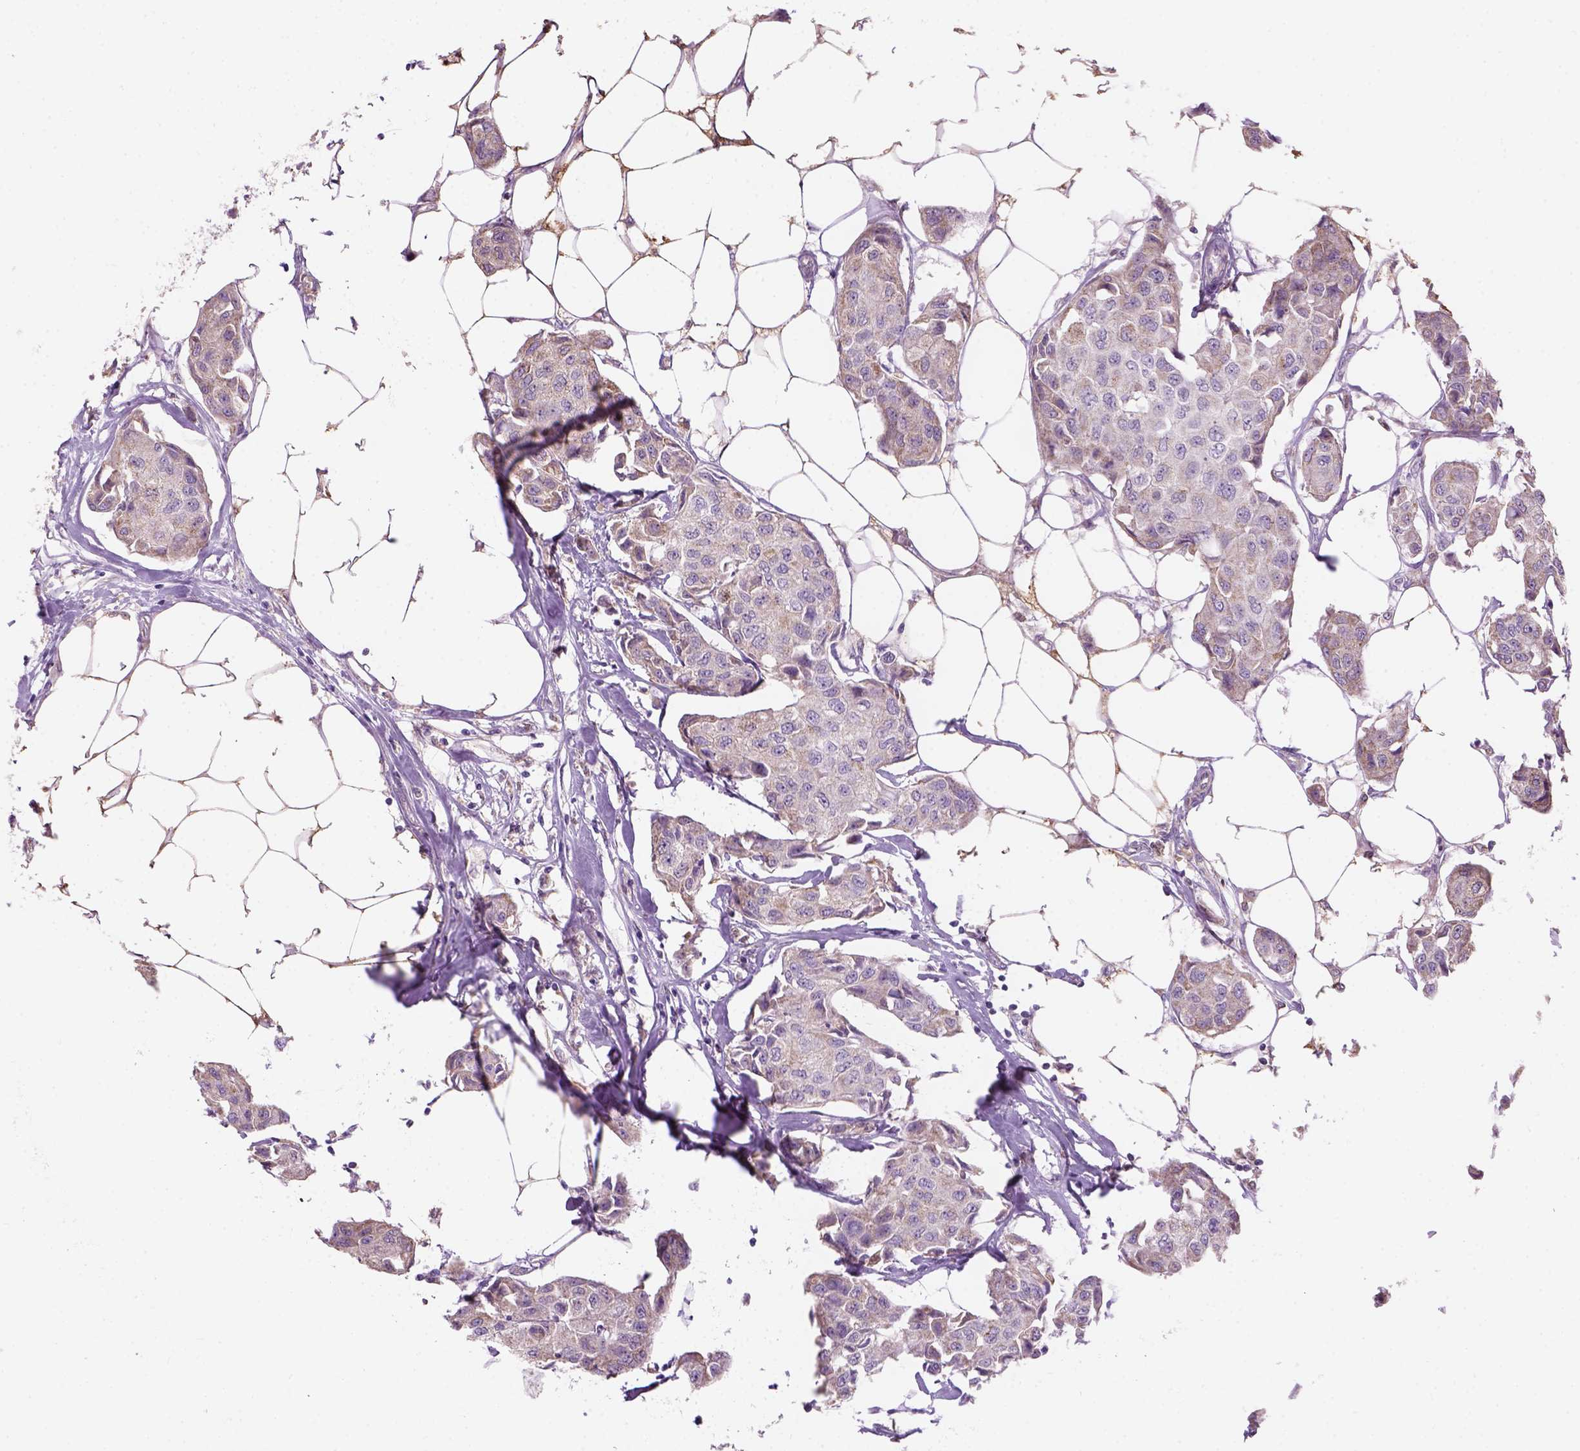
{"staining": {"intensity": "moderate", "quantity": "<25%", "location": "cytoplasmic/membranous"}, "tissue": "breast cancer", "cell_type": "Tumor cells", "image_type": "cancer", "snomed": [{"axis": "morphology", "description": "Duct carcinoma"}, {"axis": "topography", "description": "Breast"}, {"axis": "topography", "description": "Lymph node"}], "caption": "Breast intraductal carcinoma was stained to show a protein in brown. There is low levels of moderate cytoplasmic/membranous staining in approximately <25% of tumor cells. (Brightfield microscopy of DAB IHC at high magnification).", "gene": "CD84", "patient": {"sex": "female", "age": 80}}